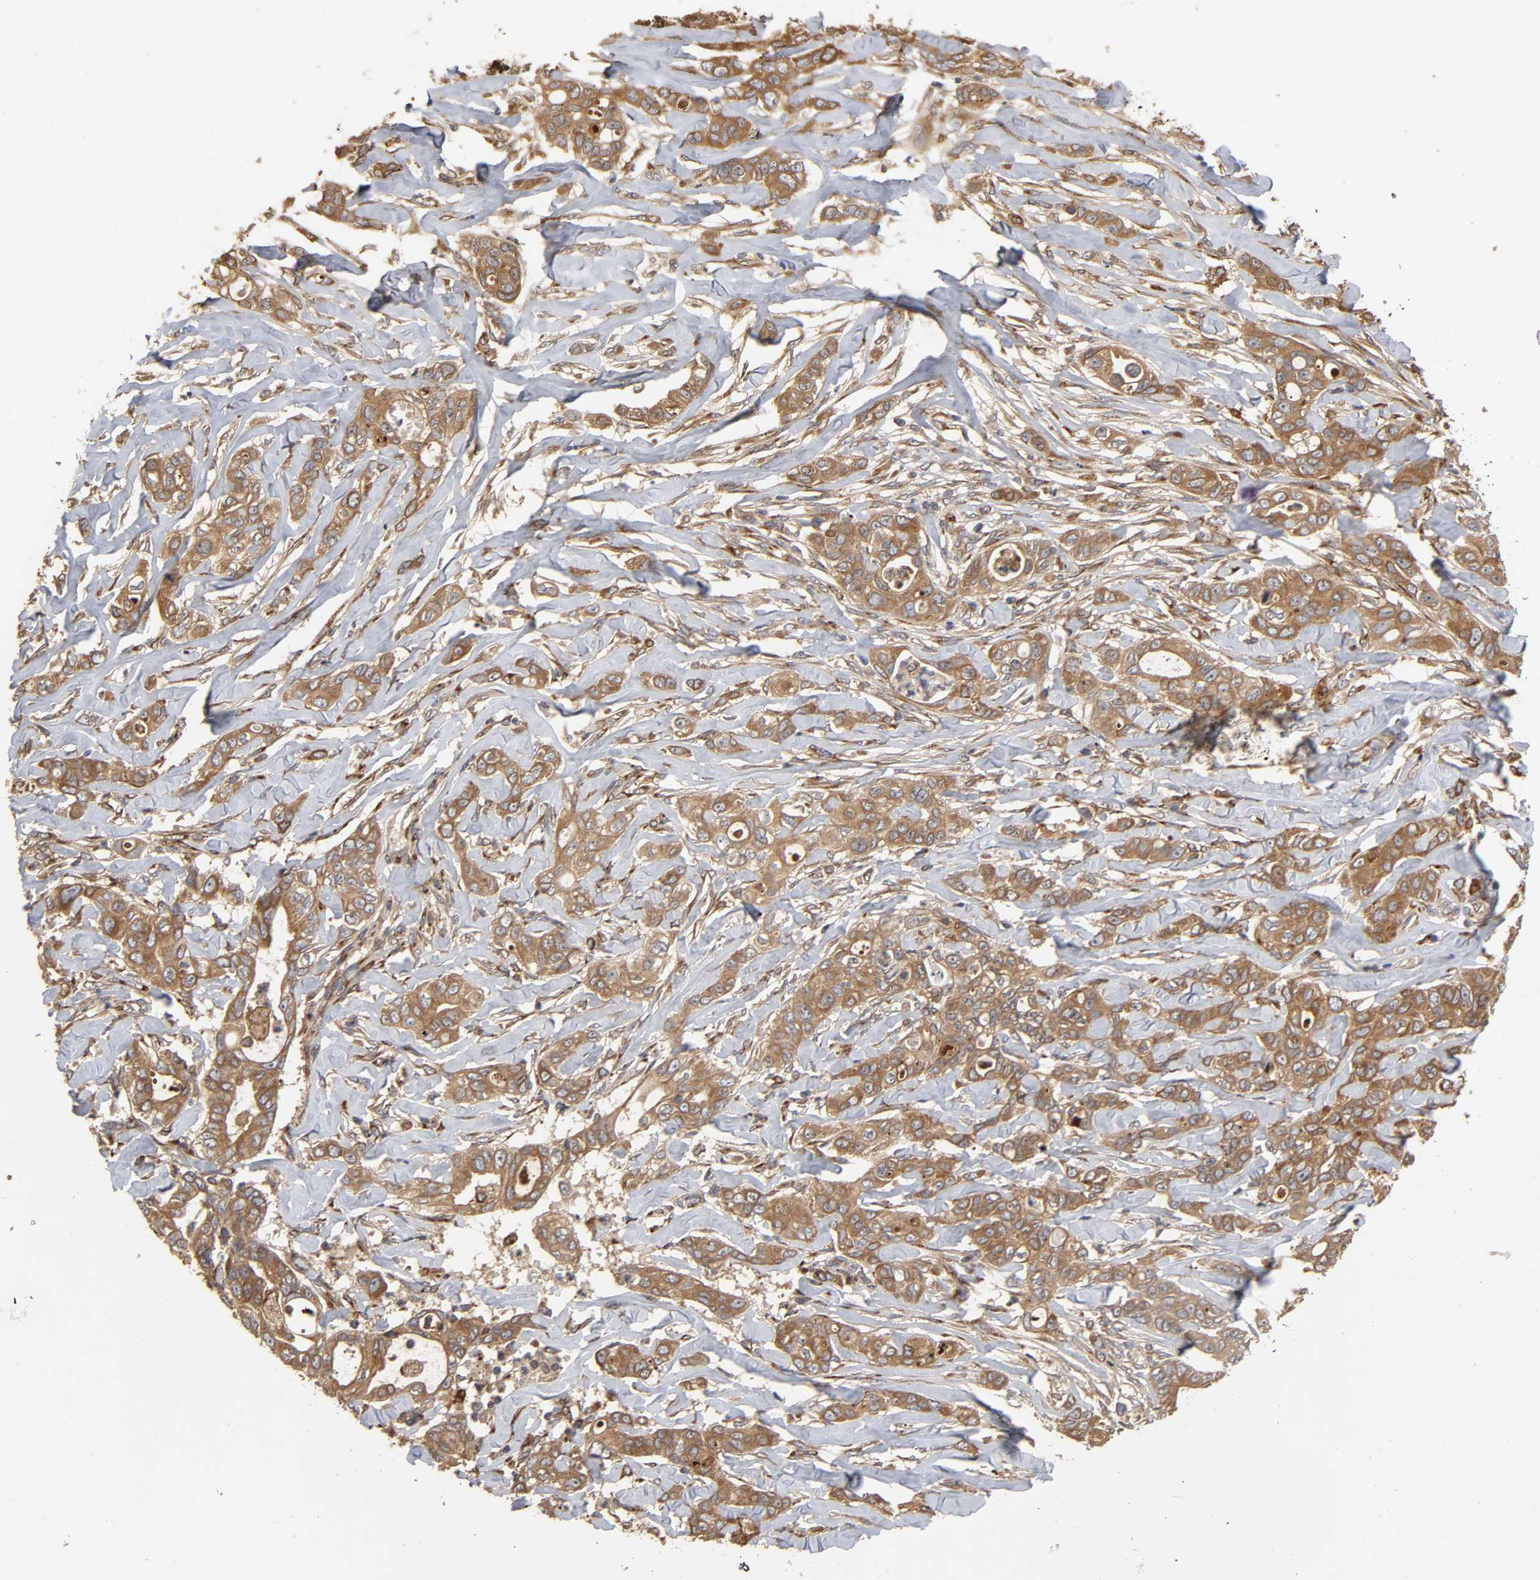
{"staining": {"intensity": "moderate", "quantity": ">75%", "location": "cytoplasmic/membranous"}, "tissue": "liver cancer", "cell_type": "Tumor cells", "image_type": "cancer", "snomed": [{"axis": "morphology", "description": "Cholangiocarcinoma"}, {"axis": "topography", "description": "Liver"}], "caption": "The micrograph exhibits a brown stain indicating the presence of a protein in the cytoplasmic/membranous of tumor cells in liver cancer (cholangiocarcinoma).", "gene": "GNPTG", "patient": {"sex": "female", "age": 67}}